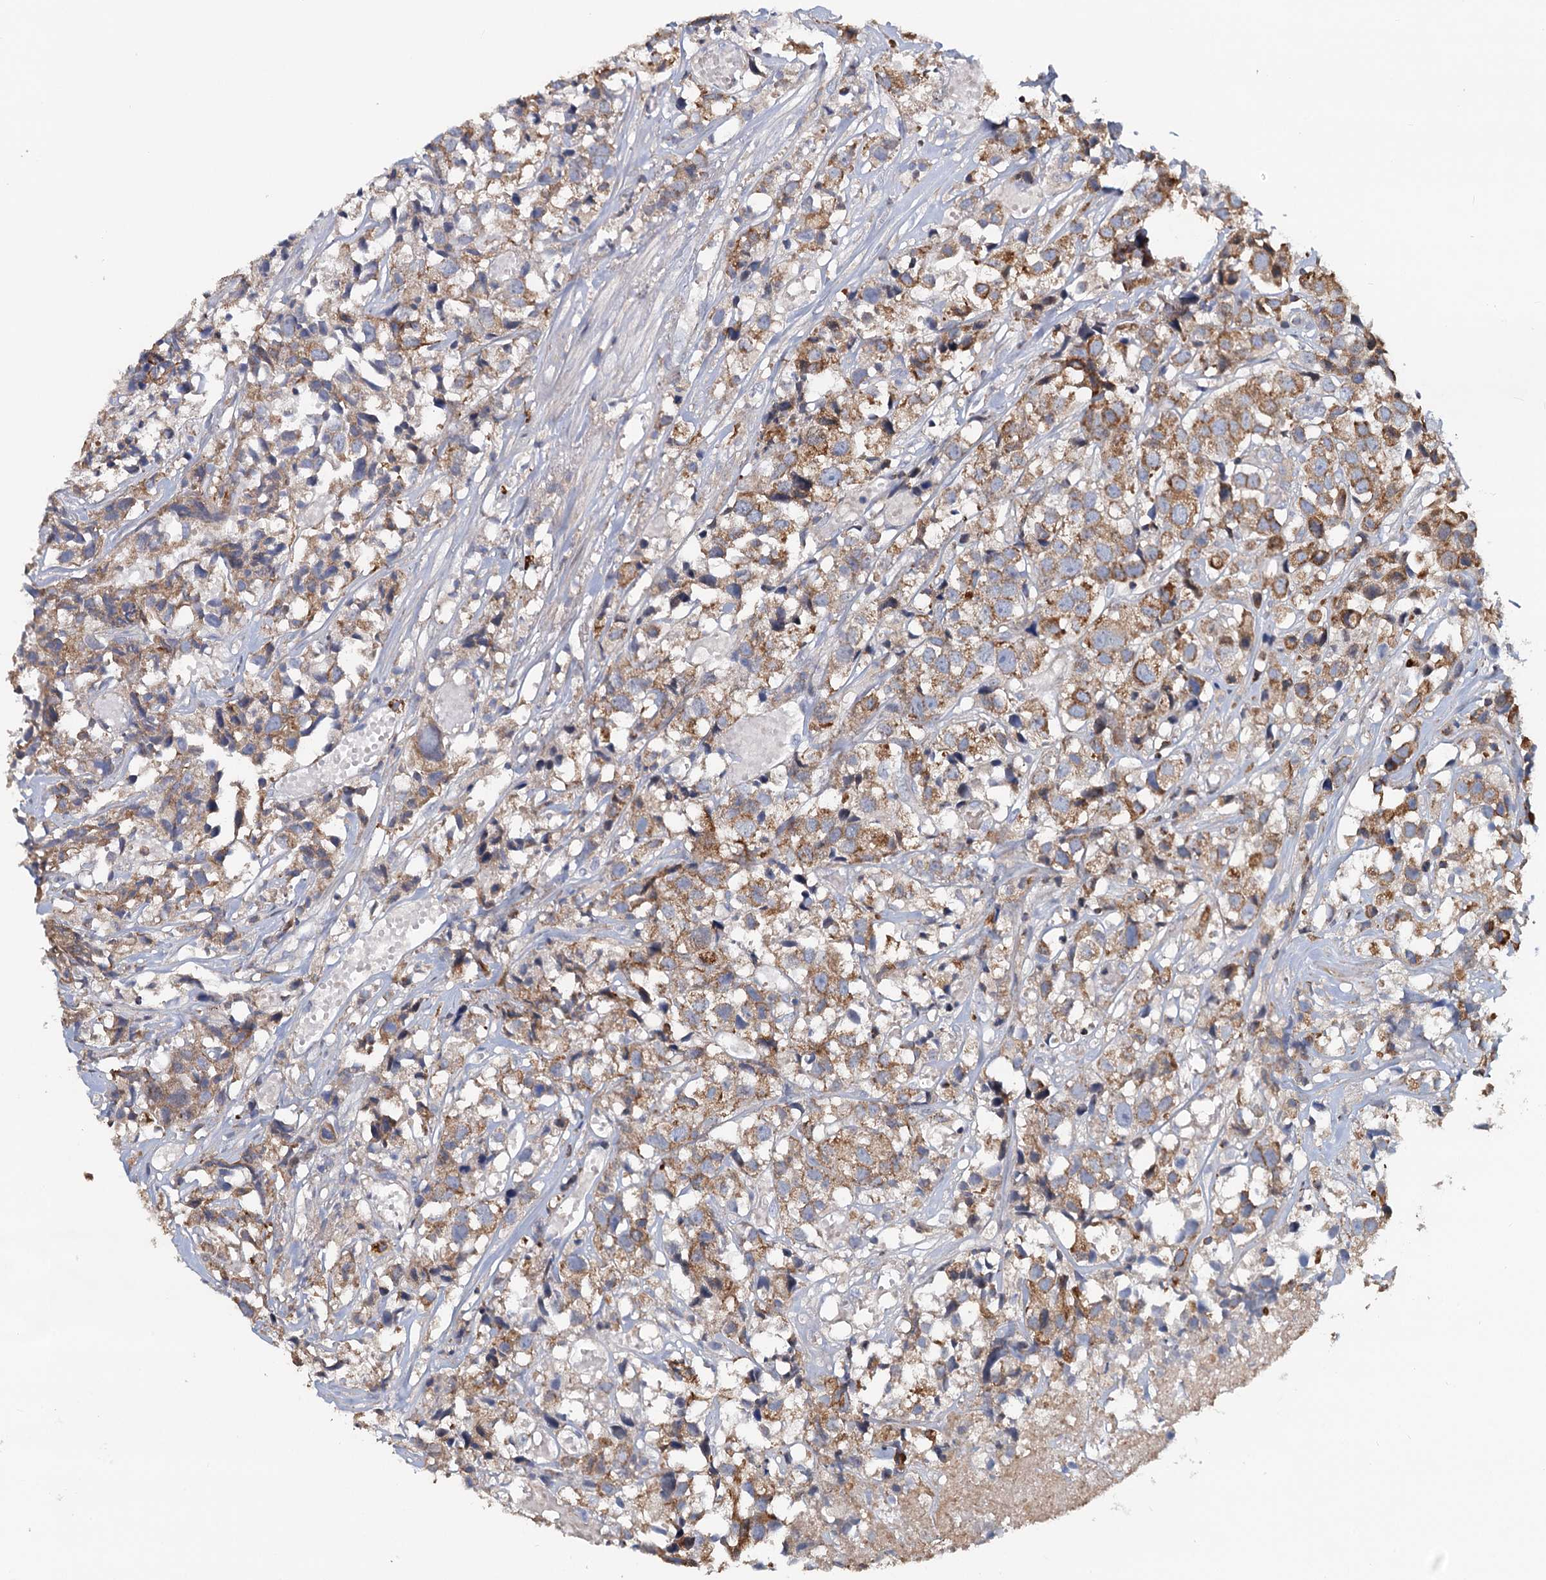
{"staining": {"intensity": "moderate", "quantity": ">75%", "location": "cytoplasmic/membranous"}, "tissue": "urothelial cancer", "cell_type": "Tumor cells", "image_type": "cancer", "snomed": [{"axis": "morphology", "description": "Urothelial carcinoma, High grade"}, {"axis": "topography", "description": "Urinary bladder"}], "caption": "A medium amount of moderate cytoplasmic/membranous staining is appreciated in approximately >75% of tumor cells in high-grade urothelial carcinoma tissue. The protein is stained brown, and the nuclei are stained in blue (DAB IHC with brightfield microscopy, high magnification).", "gene": "LRCH4", "patient": {"sex": "female", "age": 75}}